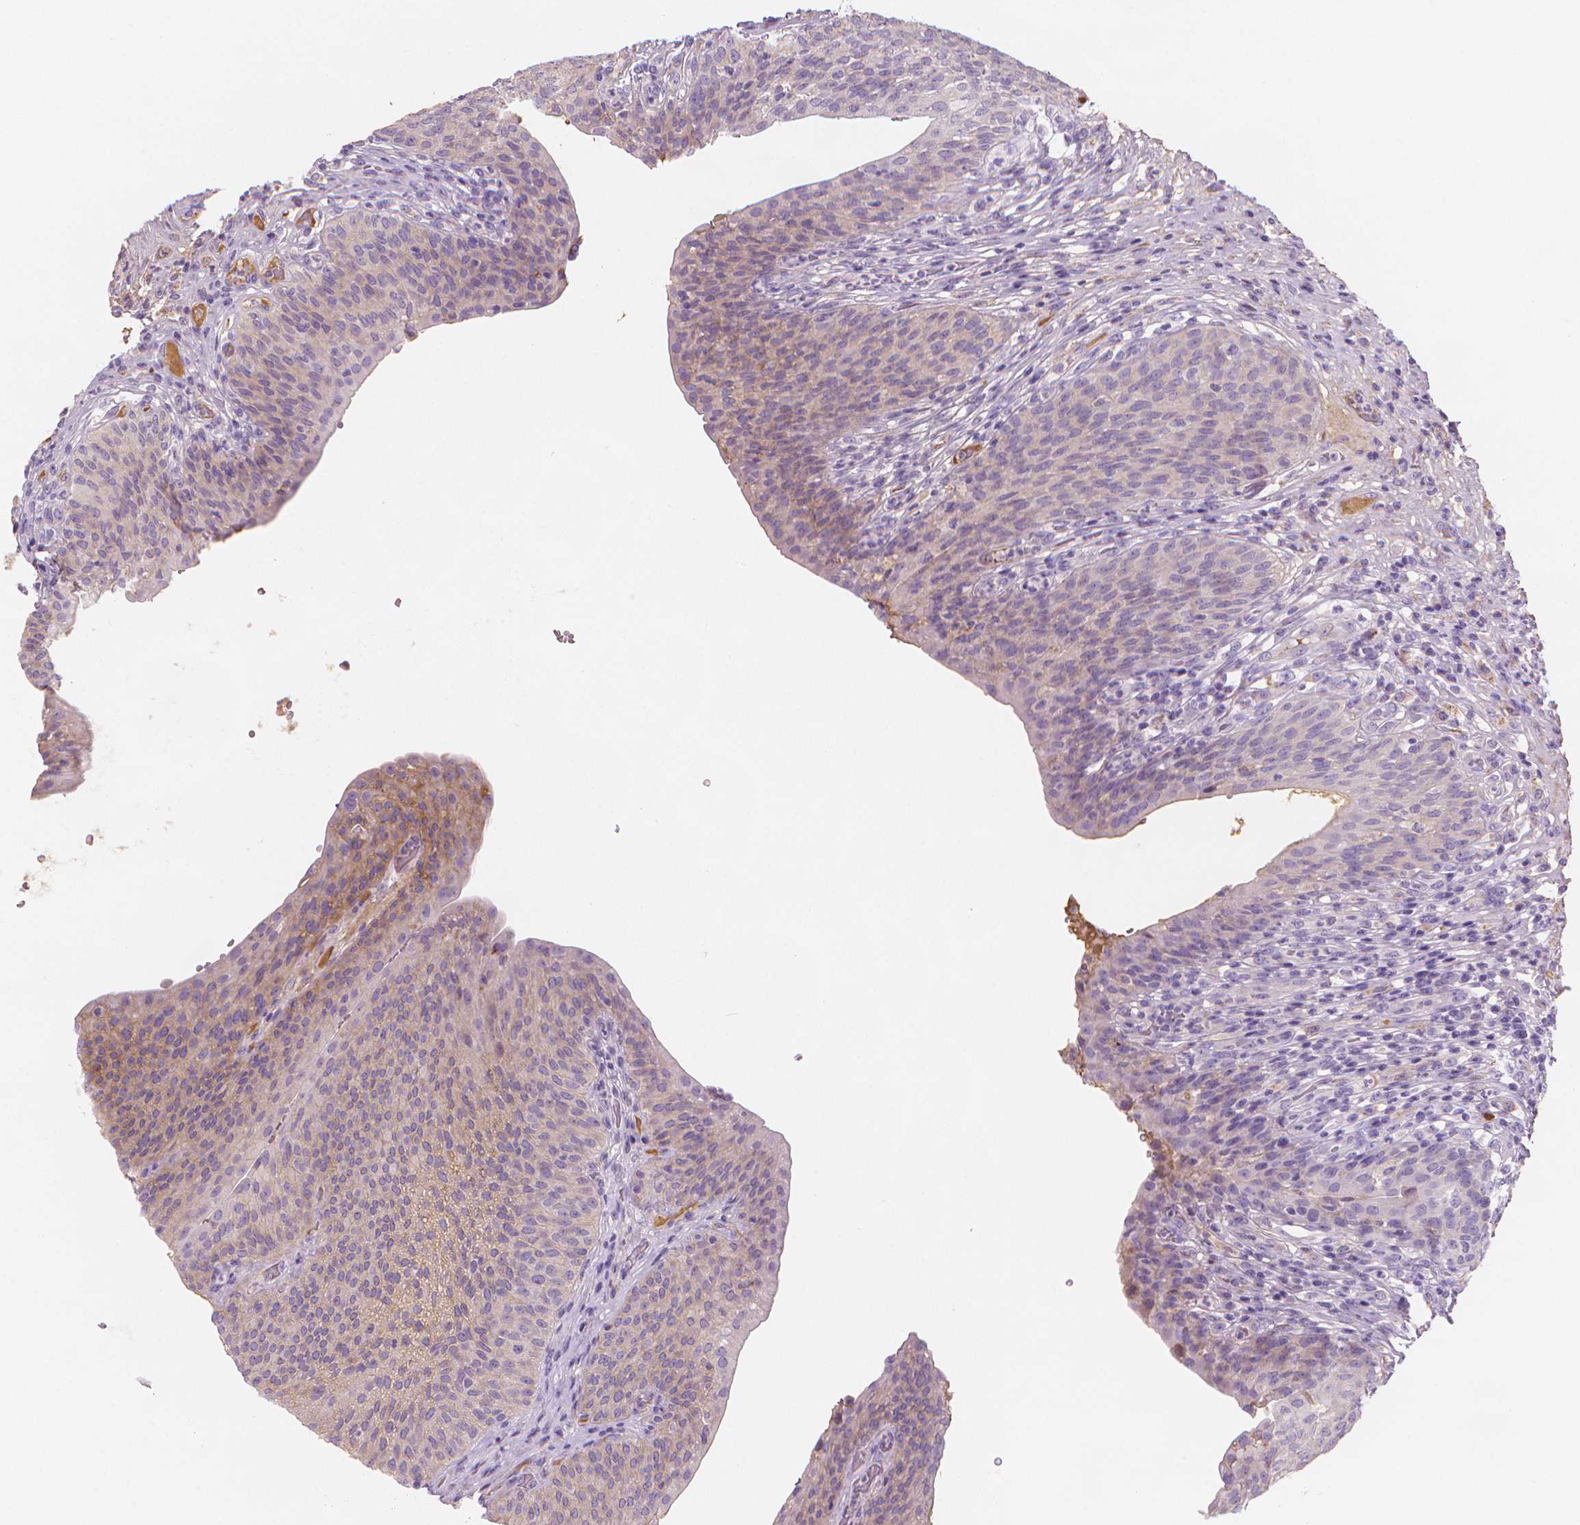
{"staining": {"intensity": "moderate", "quantity": "<25%", "location": "cytoplasmic/membranous"}, "tissue": "urinary bladder", "cell_type": "Urothelial cells", "image_type": "normal", "snomed": [{"axis": "morphology", "description": "Normal tissue, NOS"}, {"axis": "topography", "description": "Urinary bladder"}, {"axis": "topography", "description": "Peripheral nerve tissue"}], "caption": "Brown immunohistochemical staining in unremarkable urinary bladder displays moderate cytoplasmic/membranous positivity in approximately <25% of urothelial cells.", "gene": "APOA4", "patient": {"sex": "male", "age": 66}}